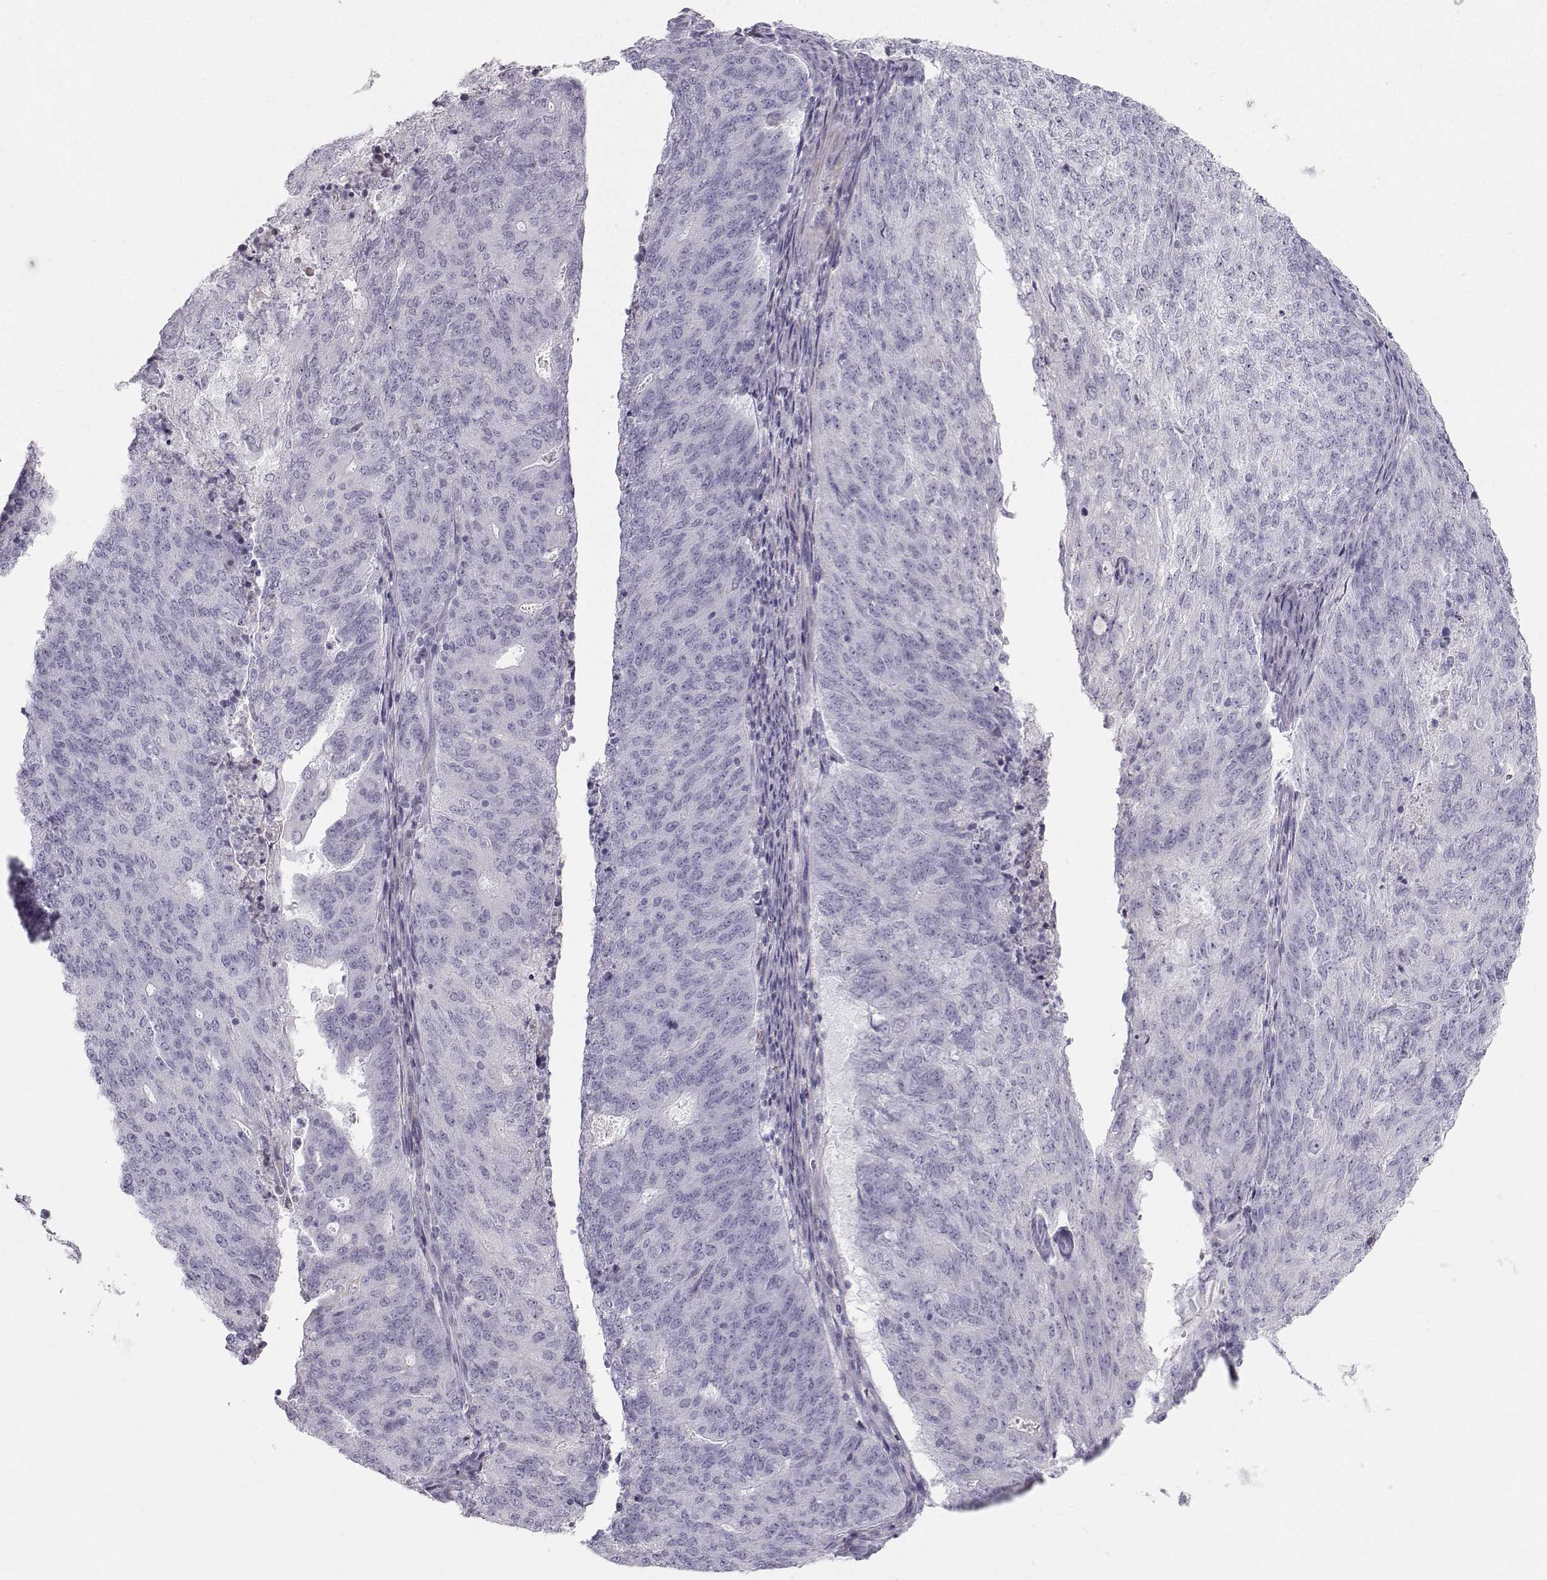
{"staining": {"intensity": "negative", "quantity": "none", "location": "none"}, "tissue": "endometrial cancer", "cell_type": "Tumor cells", "image_type": "cancer", "snomed": [{"axis": "morphology", "description": "Adenocarcinoma, NOS"}, {"axis": "topography", "description": "Endometrium"}], "caption": "Human adenocarcinoma (endometrial) stained for a protein using immunohistochemistry (IHC) demonstrates no positivity in tumor cells.", "gene": "CASR", "patient": {"sex": "female", "age": 82}}